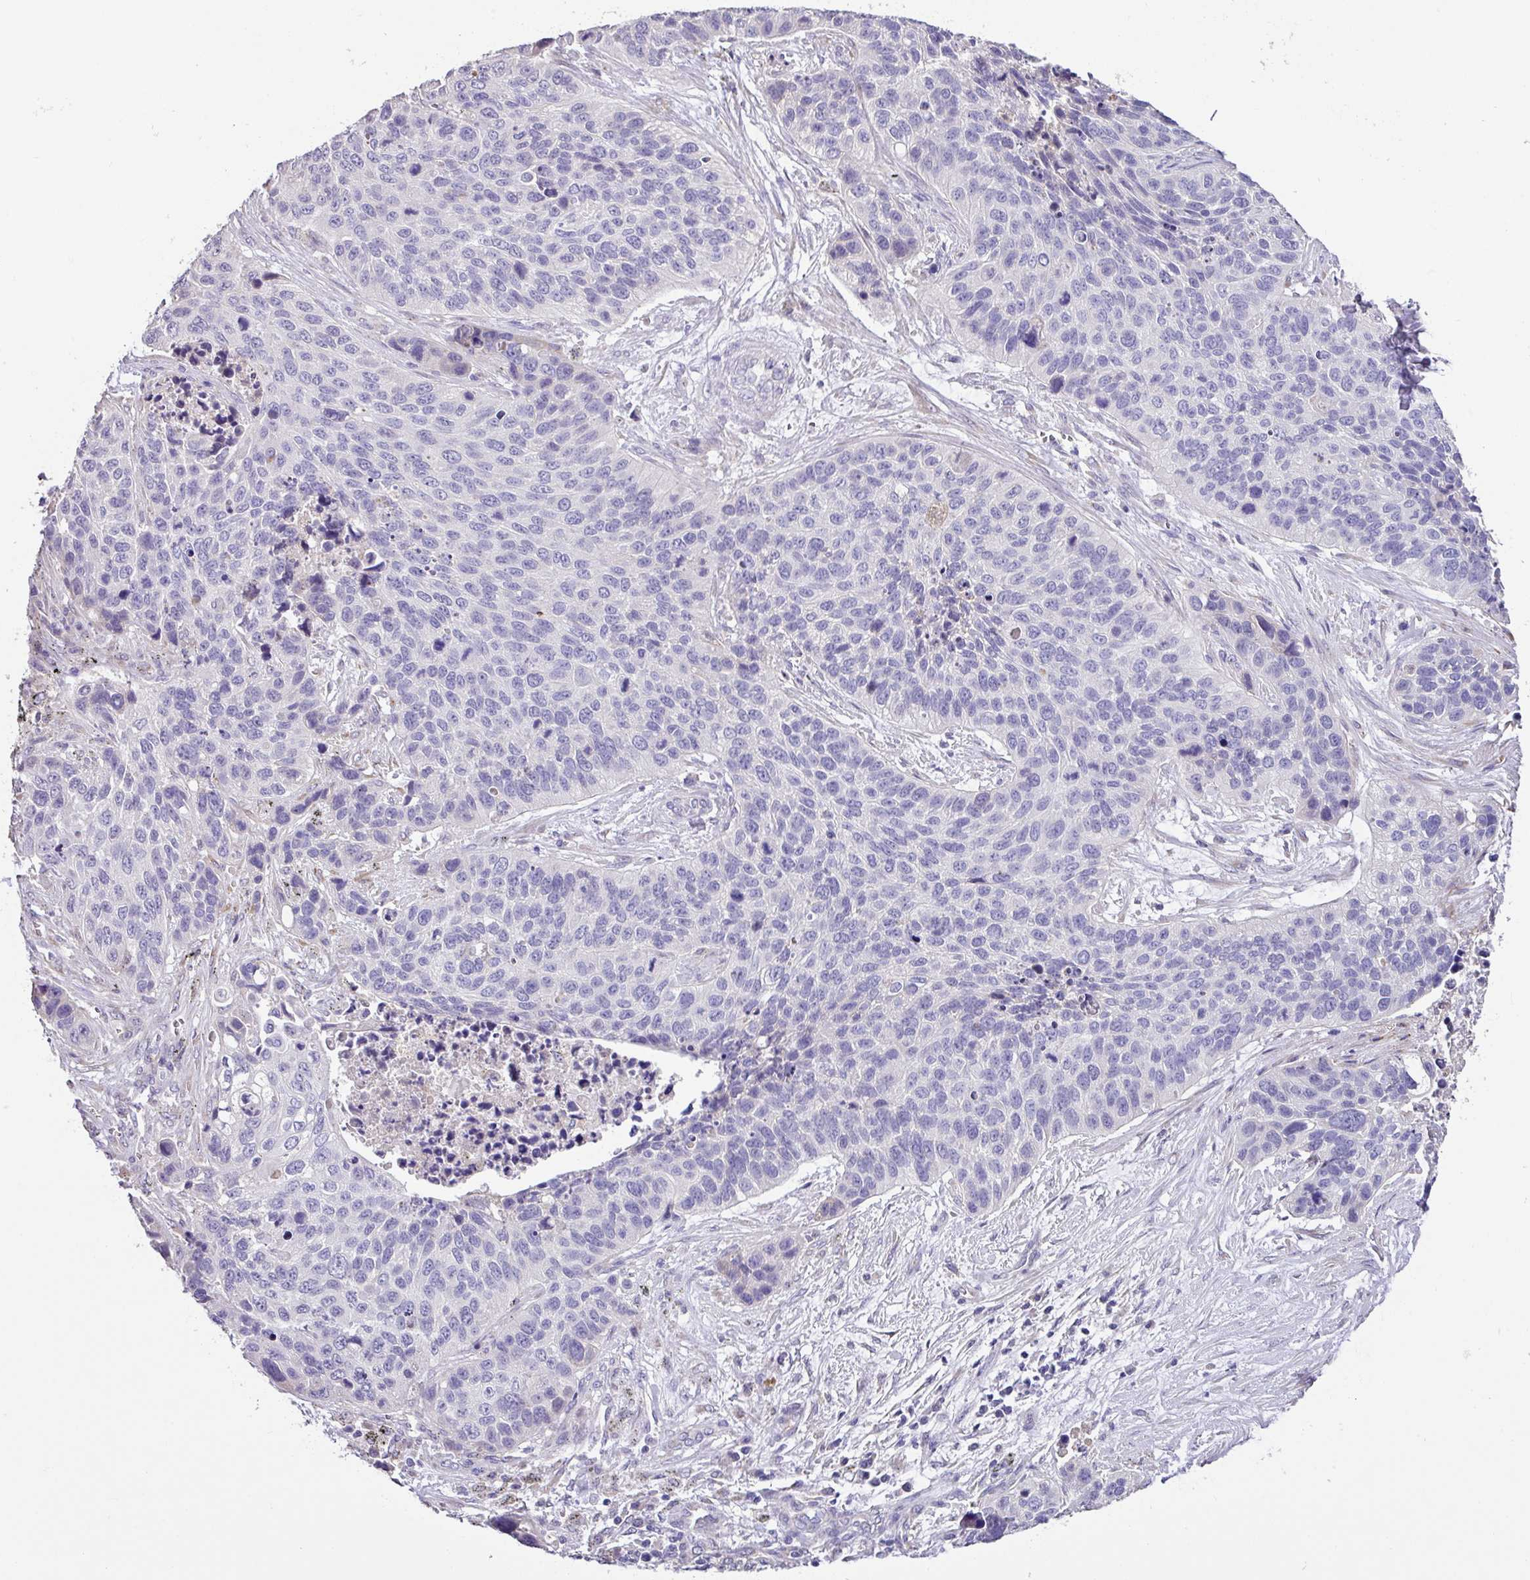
{"staining": {"intensity": "negative", "quantity": "none", "location": "none"}, "tissue": "lung cancer", "cell_type": "Tumor cells", "image_type": "cancer", "snomed": [{"axis": "morphology", "description": "Squamous cell carcinoma, NOS"}, {"axis": "topography", "description": "Lung"}], "caption": "Lung cancer (squamous cell carcinoma) stained for a protein using immunohistochemistry shows no positivity tumor cells.", "gene": "ZG16", "patient": {"sex": "male", "age": 62}}